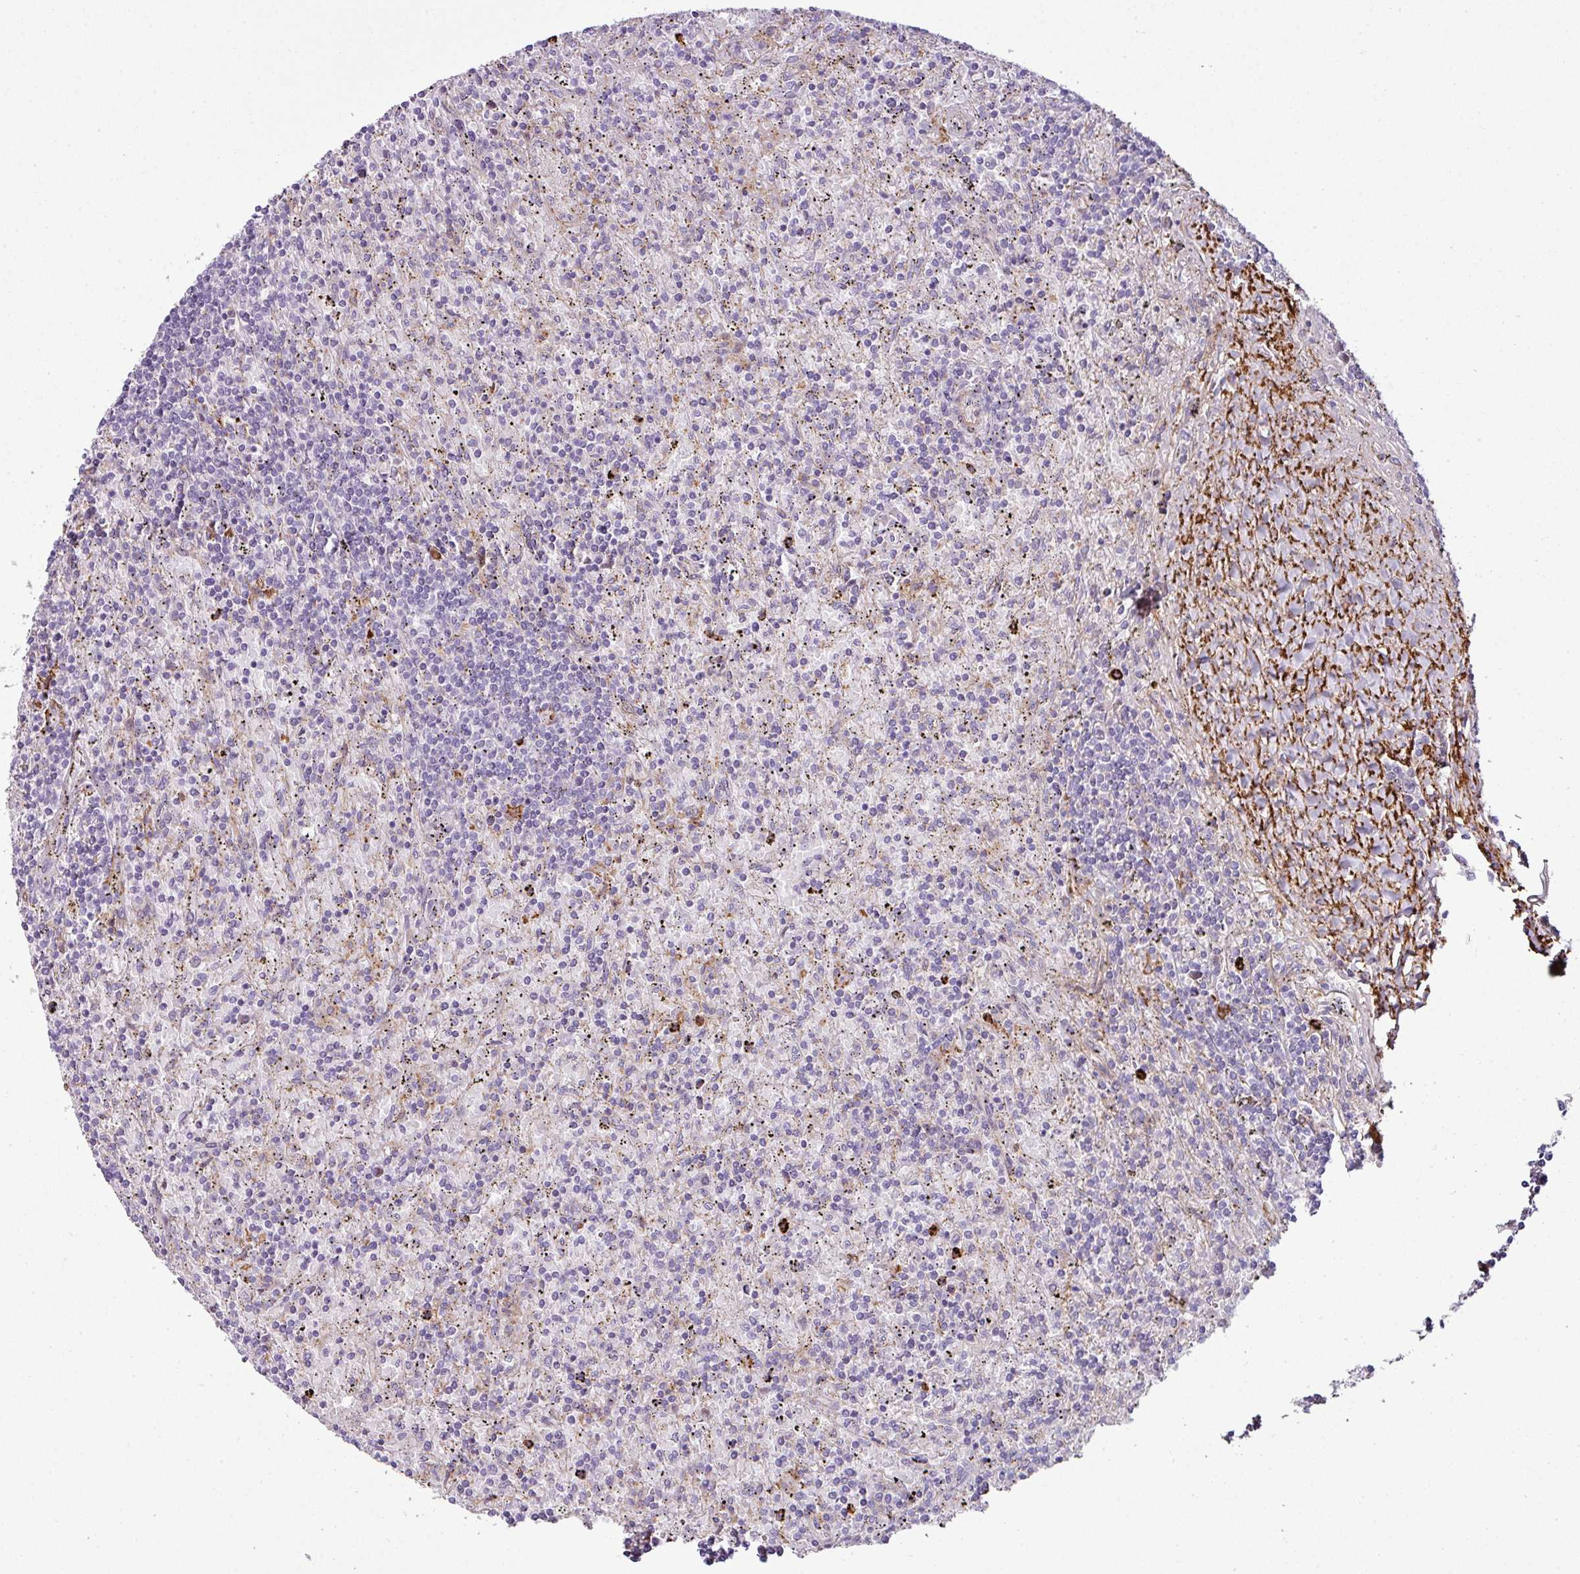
{"staining": {"intensity": "negative", "quantity": "none", "location": "none"}, "tissue": "lymphoma", "cell_type": "Tumor cells", "image_type": "cancer", "snomed": [{"axis": "morphology", "description": "Malignant lymphoma, non-Hodgkin's type, Low grade"}, {"axis": "topography", "description": "Spleen"}], "caption": "IHC of malignant lymphoma, non-Hodgkin's type (low-grade) demonstrates no expression in tumor cells. (Stains: DAB IHC with hematoxylin counter stain, Microscopy: brightfield microscopy at high magnification).", "gene": "COL8A1", "patient": {"sex": "male", "age": 76}}